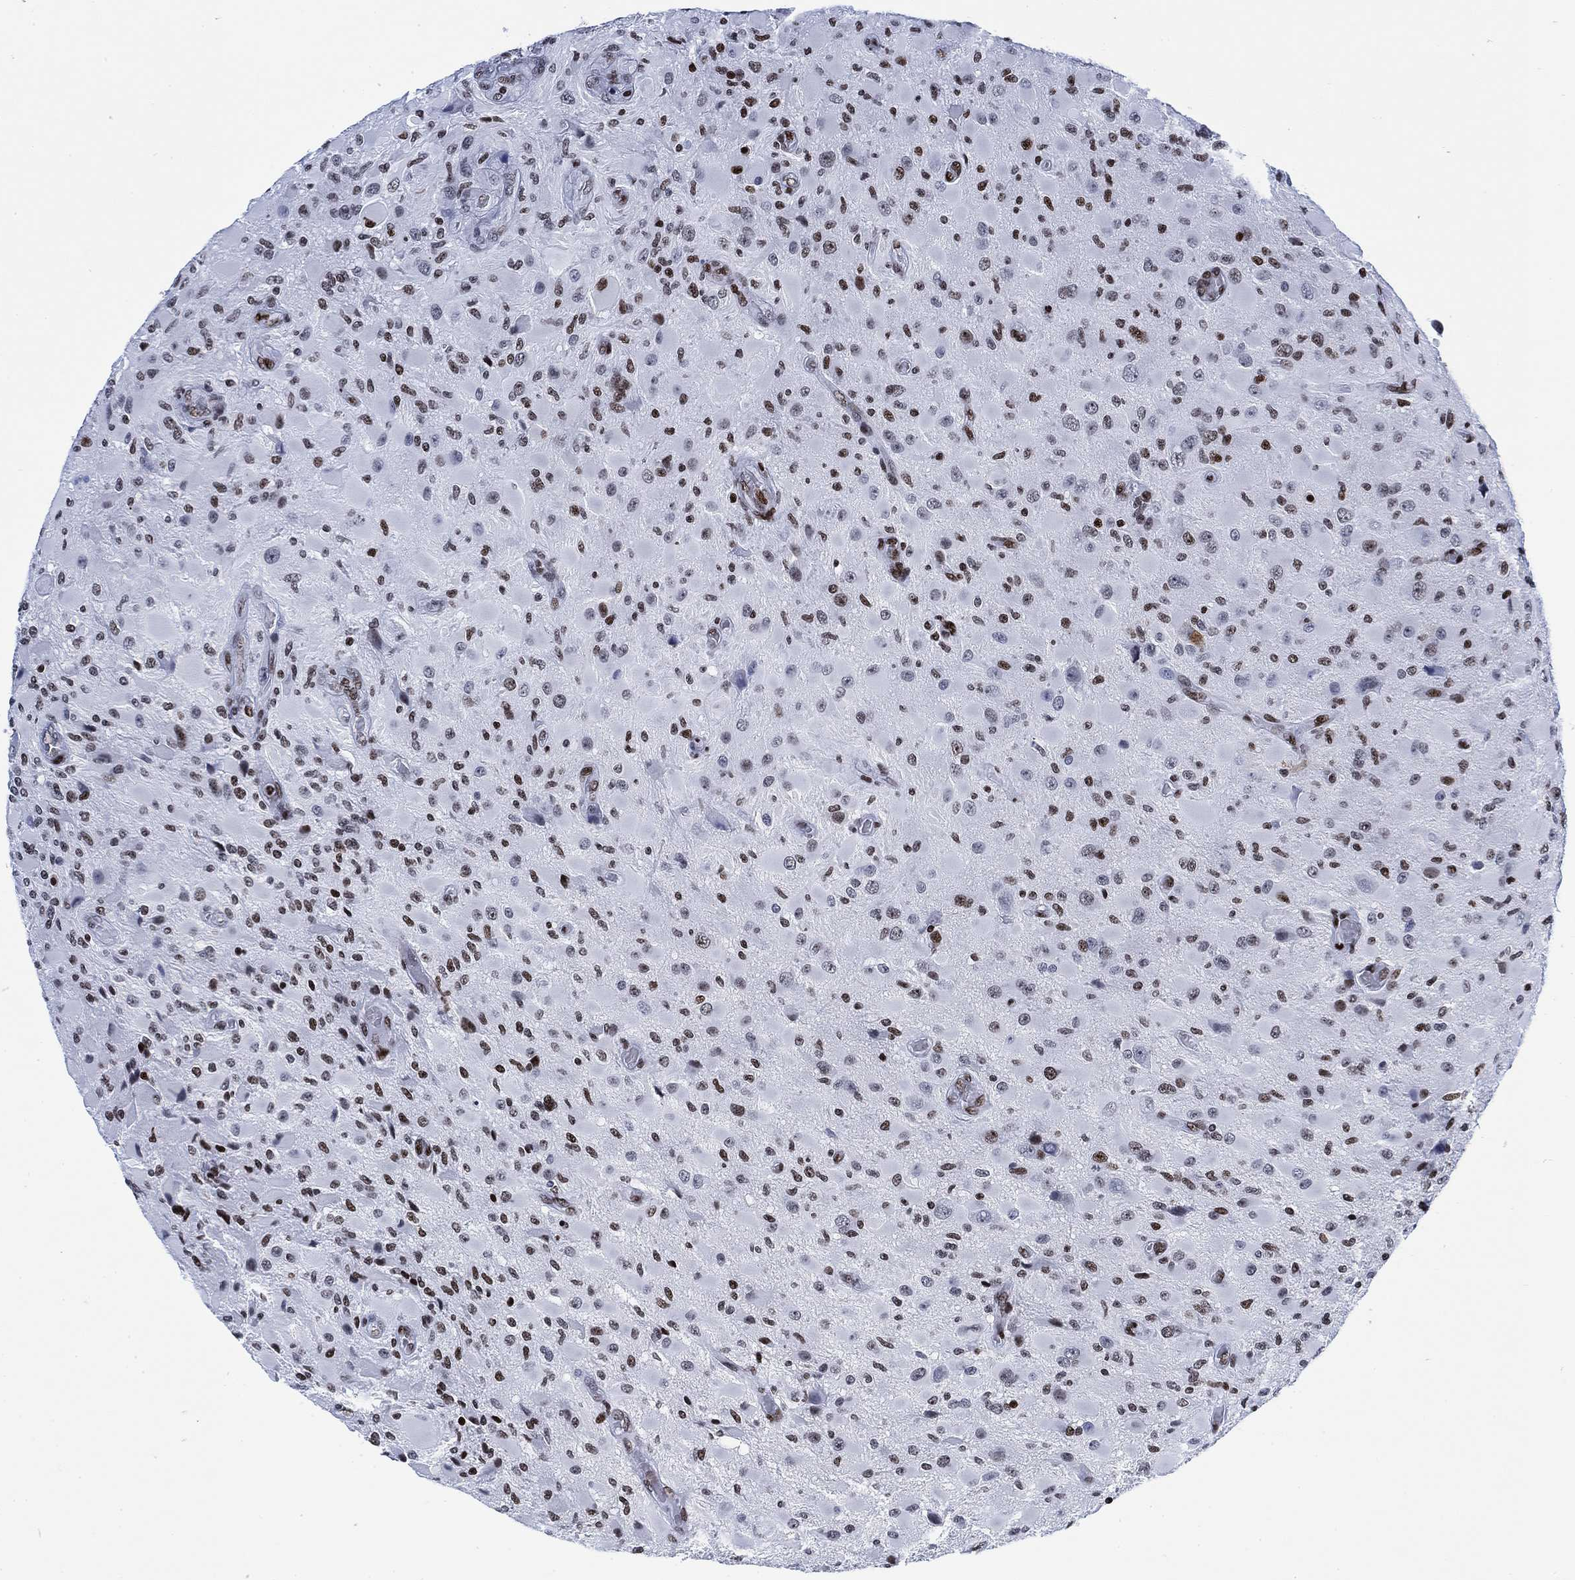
{"staining": {"intensity": "strong", "quantity": "<25%", "location": "nuclear"}, "tissue": "glioma", "cell_type": "Tumor cells", "image_type": "cancer", "snomed": [{"axis": "morphology", "description": "Glioma, malignant, High grade"}, {"axis": "topography", "description": "Cerebral cortex"}], "caption": "Tumor cells show medium levels of strong nuclear staining in approximately <25% of cells in human malignant high-grade glioma. The staining was performed using DAB to visualize the protein expression in brown, while the nuclei were stained in blue with hematoxylin (Magnification: 20x).", "gene": "H1-10", "patient": {"sex": "male", "age": 35}}